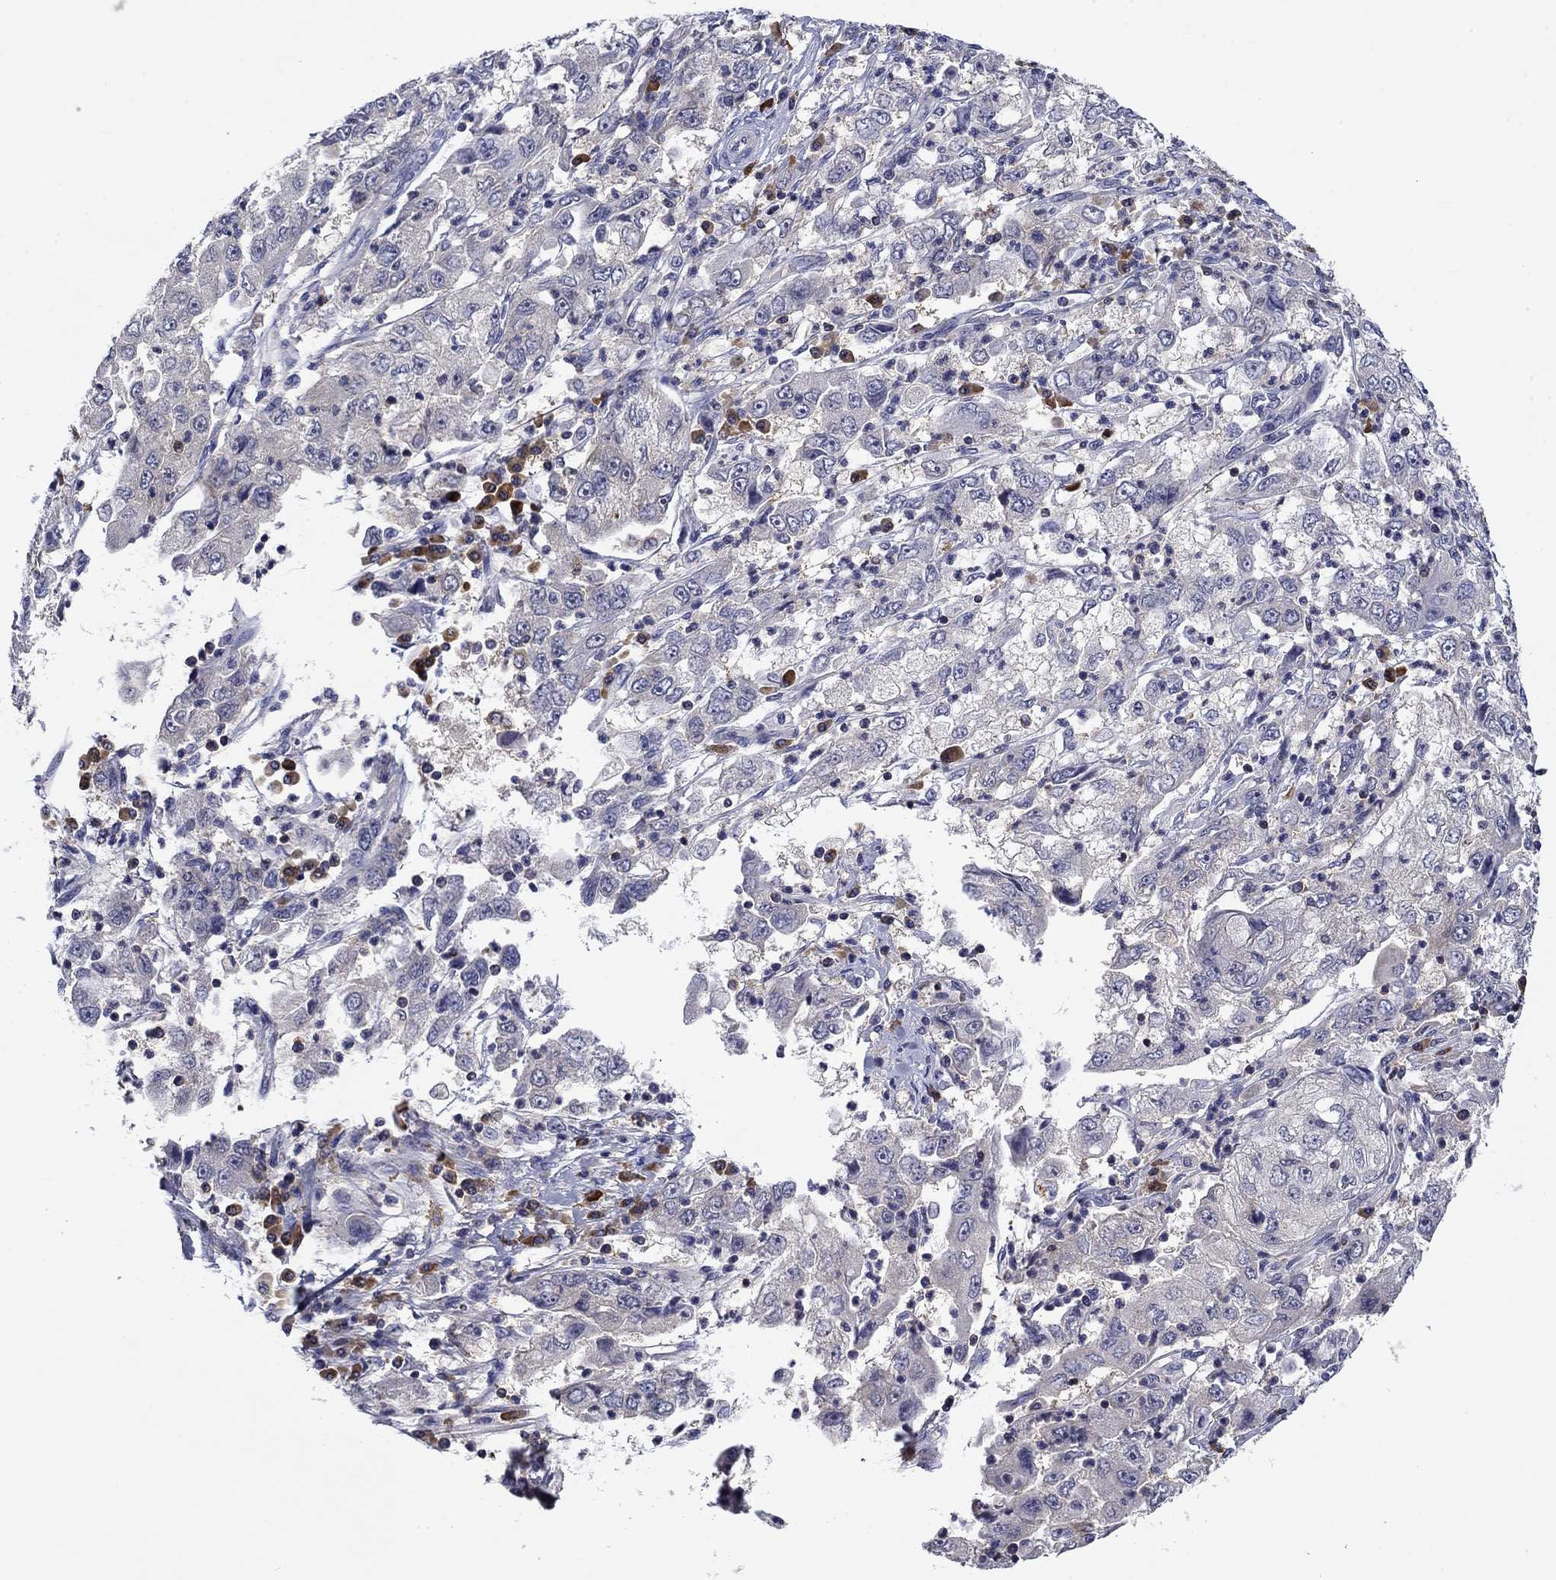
{"staining": {"intensity": "negative", "quantity": "none", "location": "none"}, "tissue": "cervical cancer", "cell_type": "Tumor cells", "image_type": "cancer", "snomed": [{"axis": "morphology", "description": "Squamous cell carcinoma, NOS"}, {"axis": "topography", "description": "Cervix"}], "caption": "A photomicrograph of human cervical squamous cell carcinoma is negative for staining in tumor cells.", "gene": "POU2F2", "patient": {"sex": "female", "age": 36}}